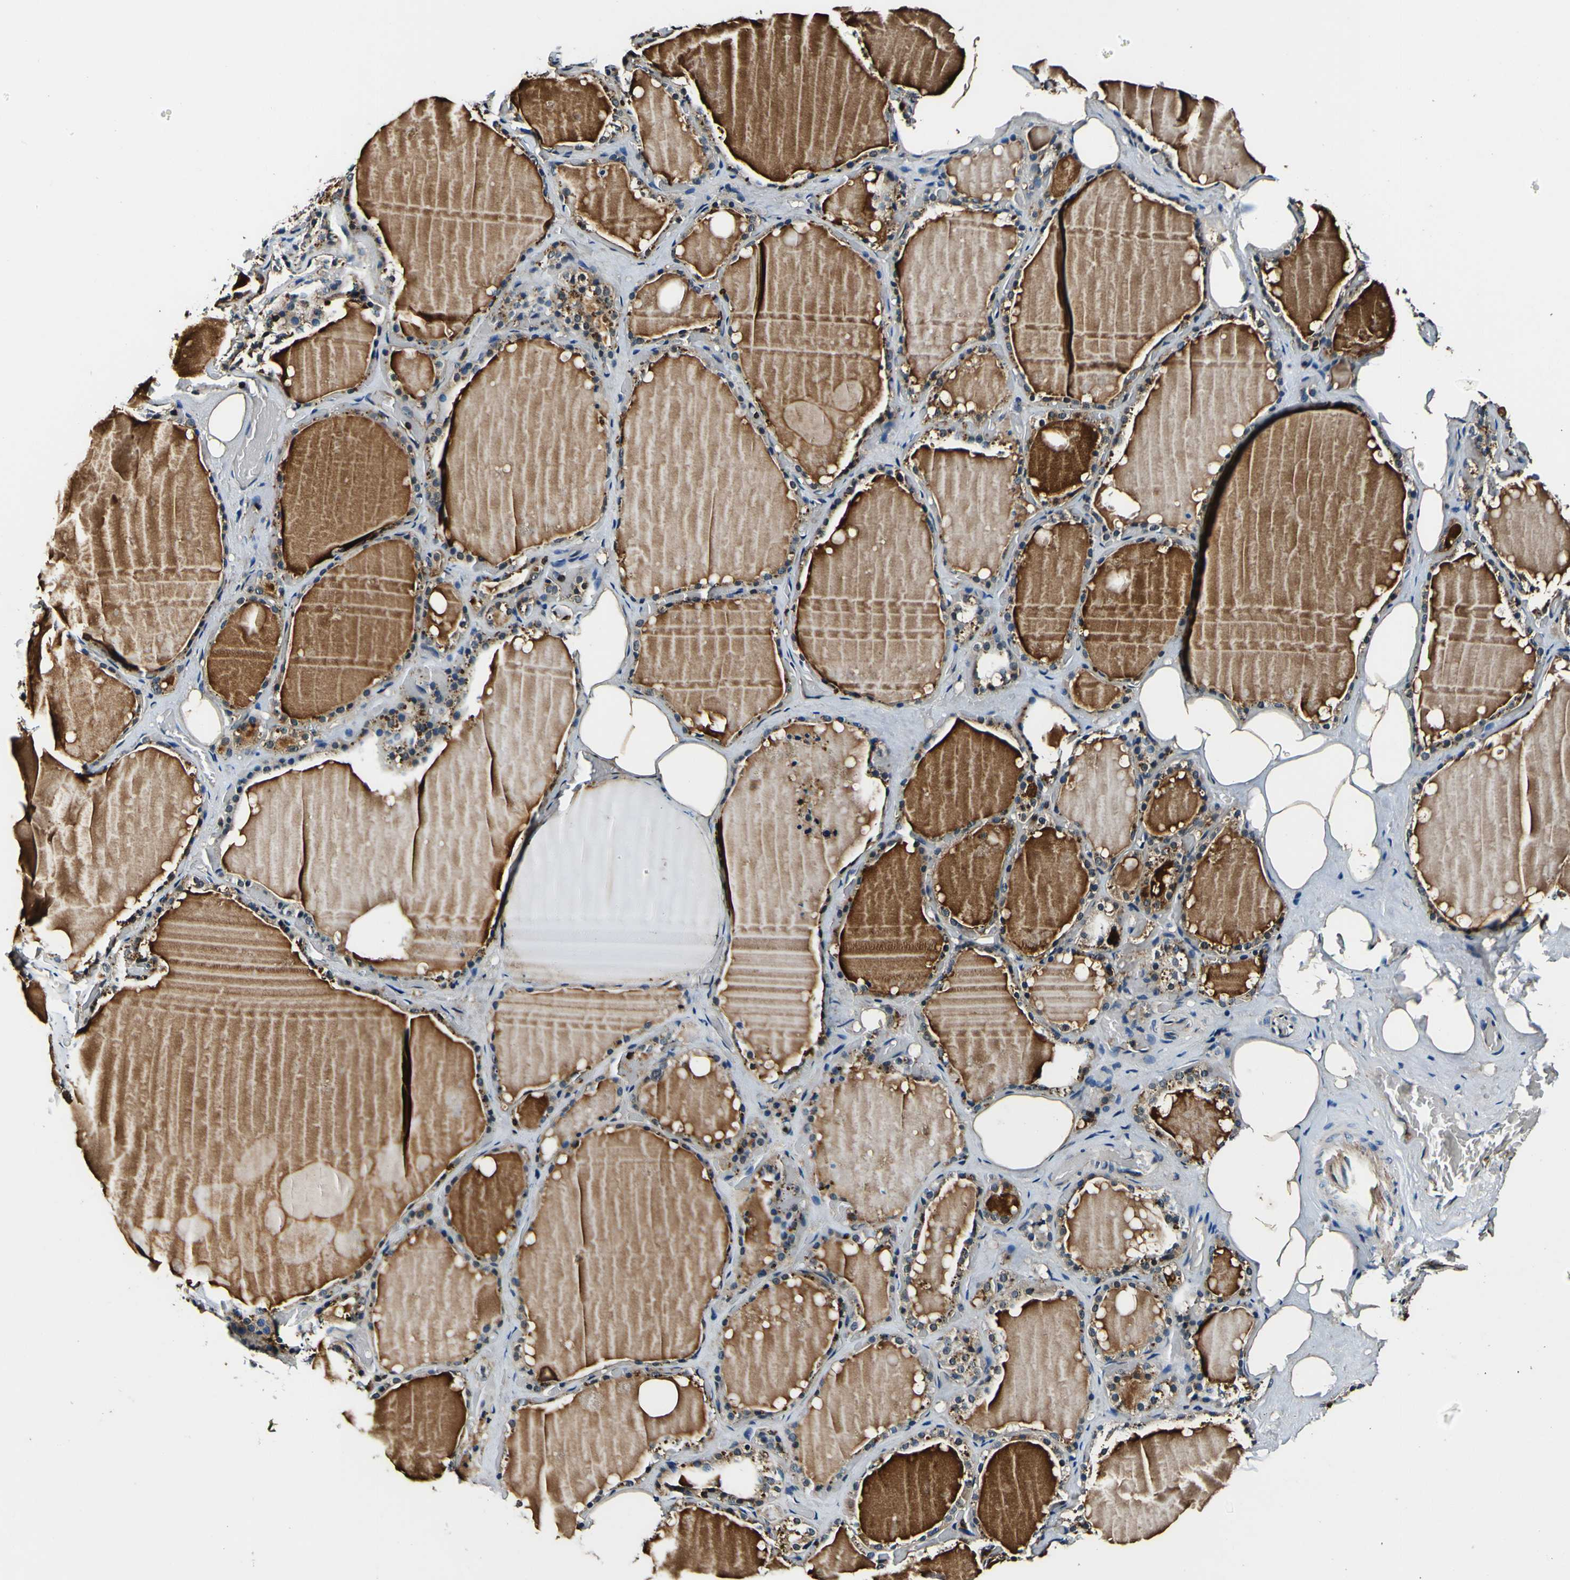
{"staining": {"intensity": "moderate", "quantity": "25%-75%", "location": "cytoplasmic/membranous"}, "tissue": "thyroid gland", "cell_type": "Glandular cells", "image_type": "normal", "snomed": [{"axis": "morphology", "description": "Normal tissue, NOS"}, {"axis": "topography", "description": "Thyroid gland"}], "caption": "Immunohistochemistry staining of normal thyroid gland, which demonstrates medium levels of moderate cytoplasmic/membranous positivity in approximately 25%-75% of glandular cells indicating moderate cytoplasmic/membranous protein positivity. The staining was performed using DAB (brown) for protein detection and nuclei were counterstained in hematoxylin (blue).", "gene": "RHOT2", "patient": {"sex": "male", "age": 61}}